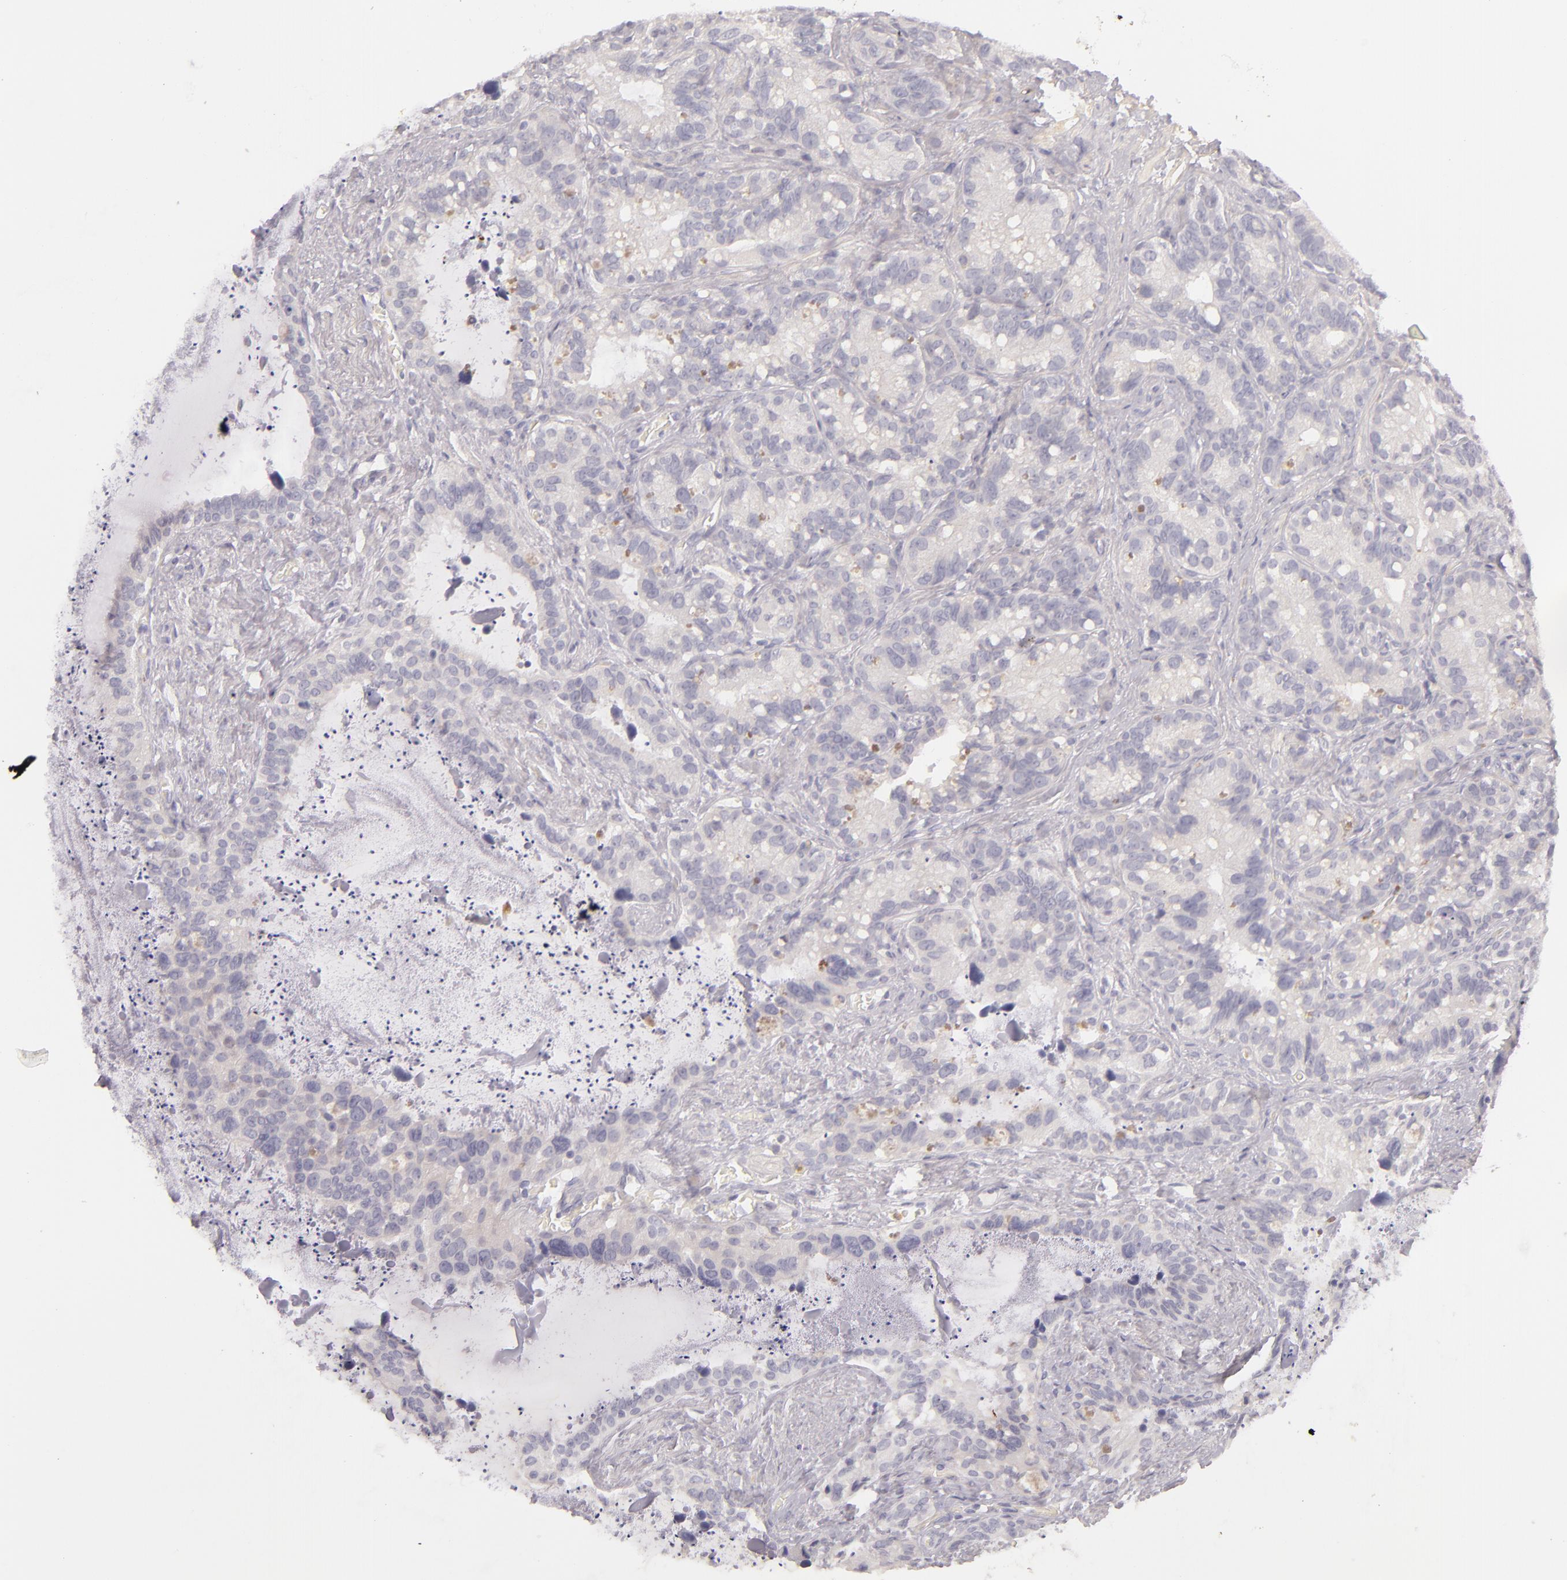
{"staining": {"intensity": "negative", "quantity": "none", "location": "none"}, "tissue": "seminal vesicle", "cell_type": "Glandular cells", "image_type": "normal", "snomed": [{"axis": "morphology", "description": "Normal tissue, NOS"}, {"axis": "topography", "description": "Seminal veicle"}], "caption": "Immunohistochemistry of normal seminal vesicle displays no expression in glandular cells. (Immunohistochemistry, brightfield microscopy, high magnification).", "gene": "FAM181A", "patient": {"sex": "male", "age": 63}}